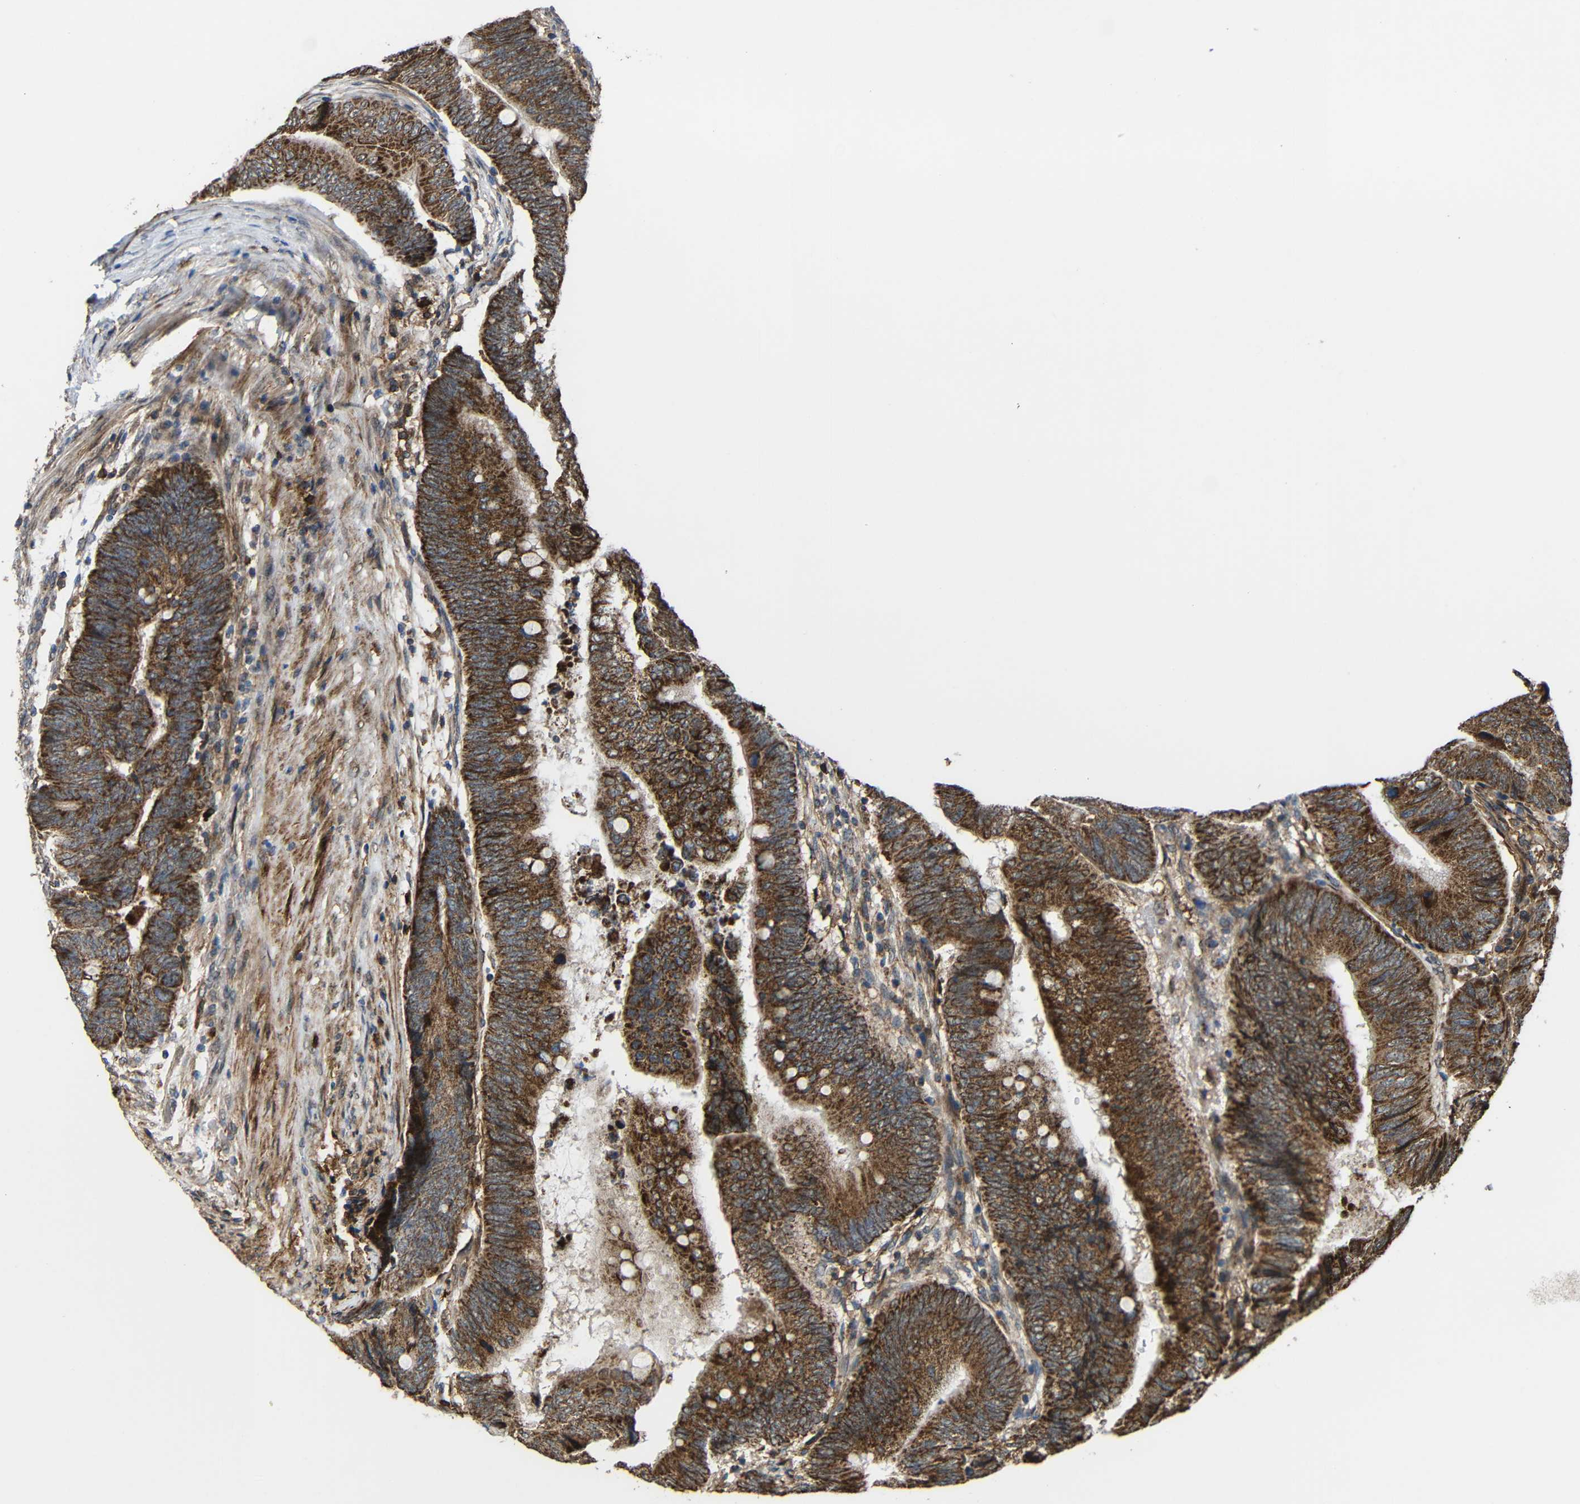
{"staining": {"intensity": "moderate", "quantity": ">75%", "location": "cytoplasmic/membranous"}, "tissue": "colorectal cancer", "cell_type": "Tumor cells", "image_type": "cancer", "snomed": [{"axis": "morphology", "description": "Normal tissue, NOS"}, {"axis": "morphology", "description": "Adenocarcinoma, NOS"}, {"axis": "topography", "description": "Rectum"}, {"axis": "topography", "description": "Peripheral nerve tissue"}], "caption": "Human adenocarcinoma (colorectal) stained with a protein marker reveals moderate staining in tumor cells.", "gene": "C1GALT1", "patient": {"sex": "male", "age": 92}}